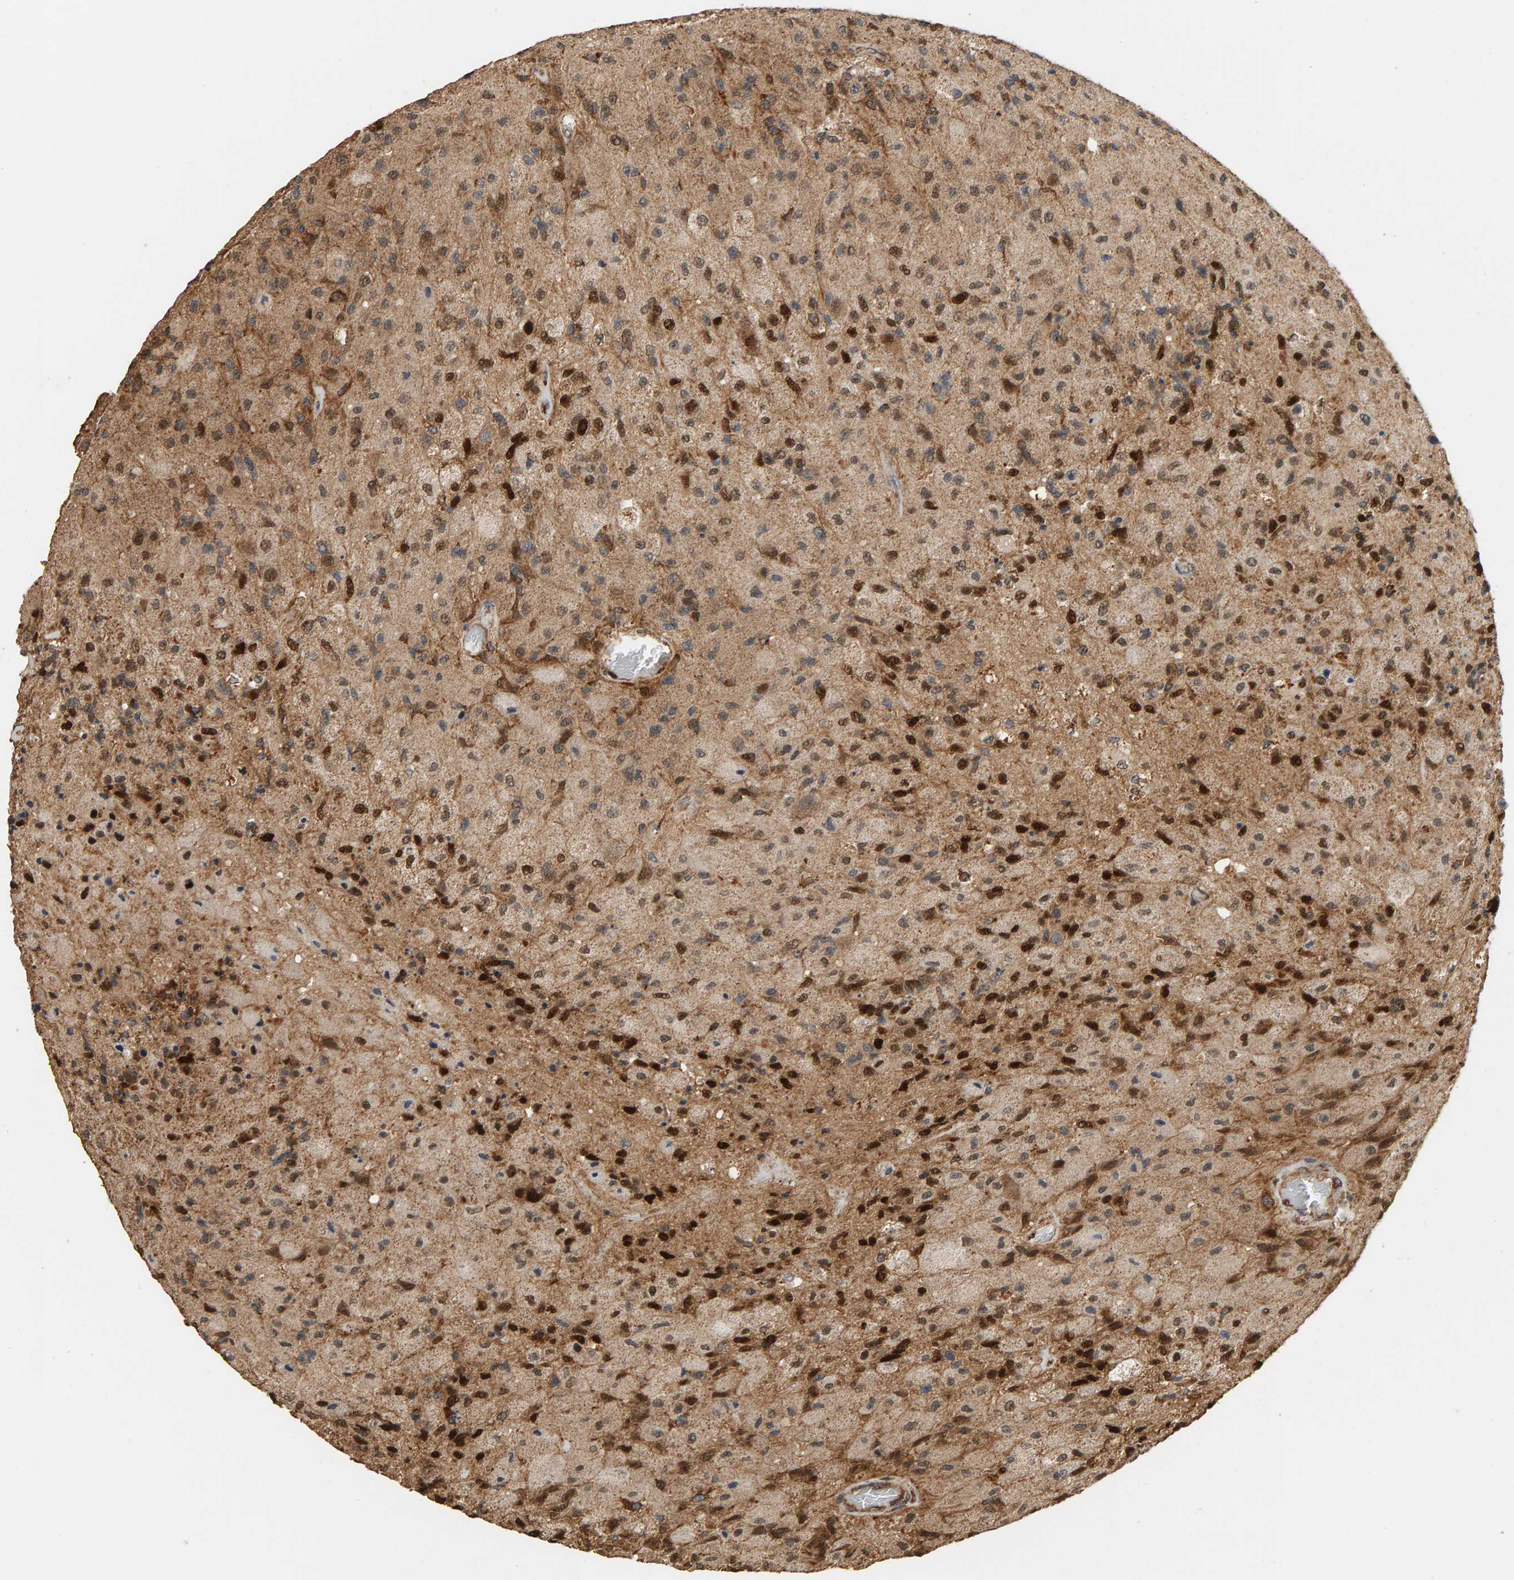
{"staining": {"intensity": "strong", "quantity": ">75%", "location": "cytoplasmic/membranous,nuclear"}, "tissue": "glioma", "cell_type": "Tumor cells", "image_type": "cancer", "snomed": [{"axis": "morphology", "description": "Normal tissue, NOS"}, {"axis": "morphology", "description": "Glioma, malignant, High grade"}, {"axis": "topography", "description": "Cerebral cortex"}], "caption": "Glioma stained for a protein (brown) exhibits strong cytoplasmic/membranous and nuclear positive expression in about >75% of tumor cells.", "gene": "GSTK1", "patient": {"sex": "male", "age": 77}}